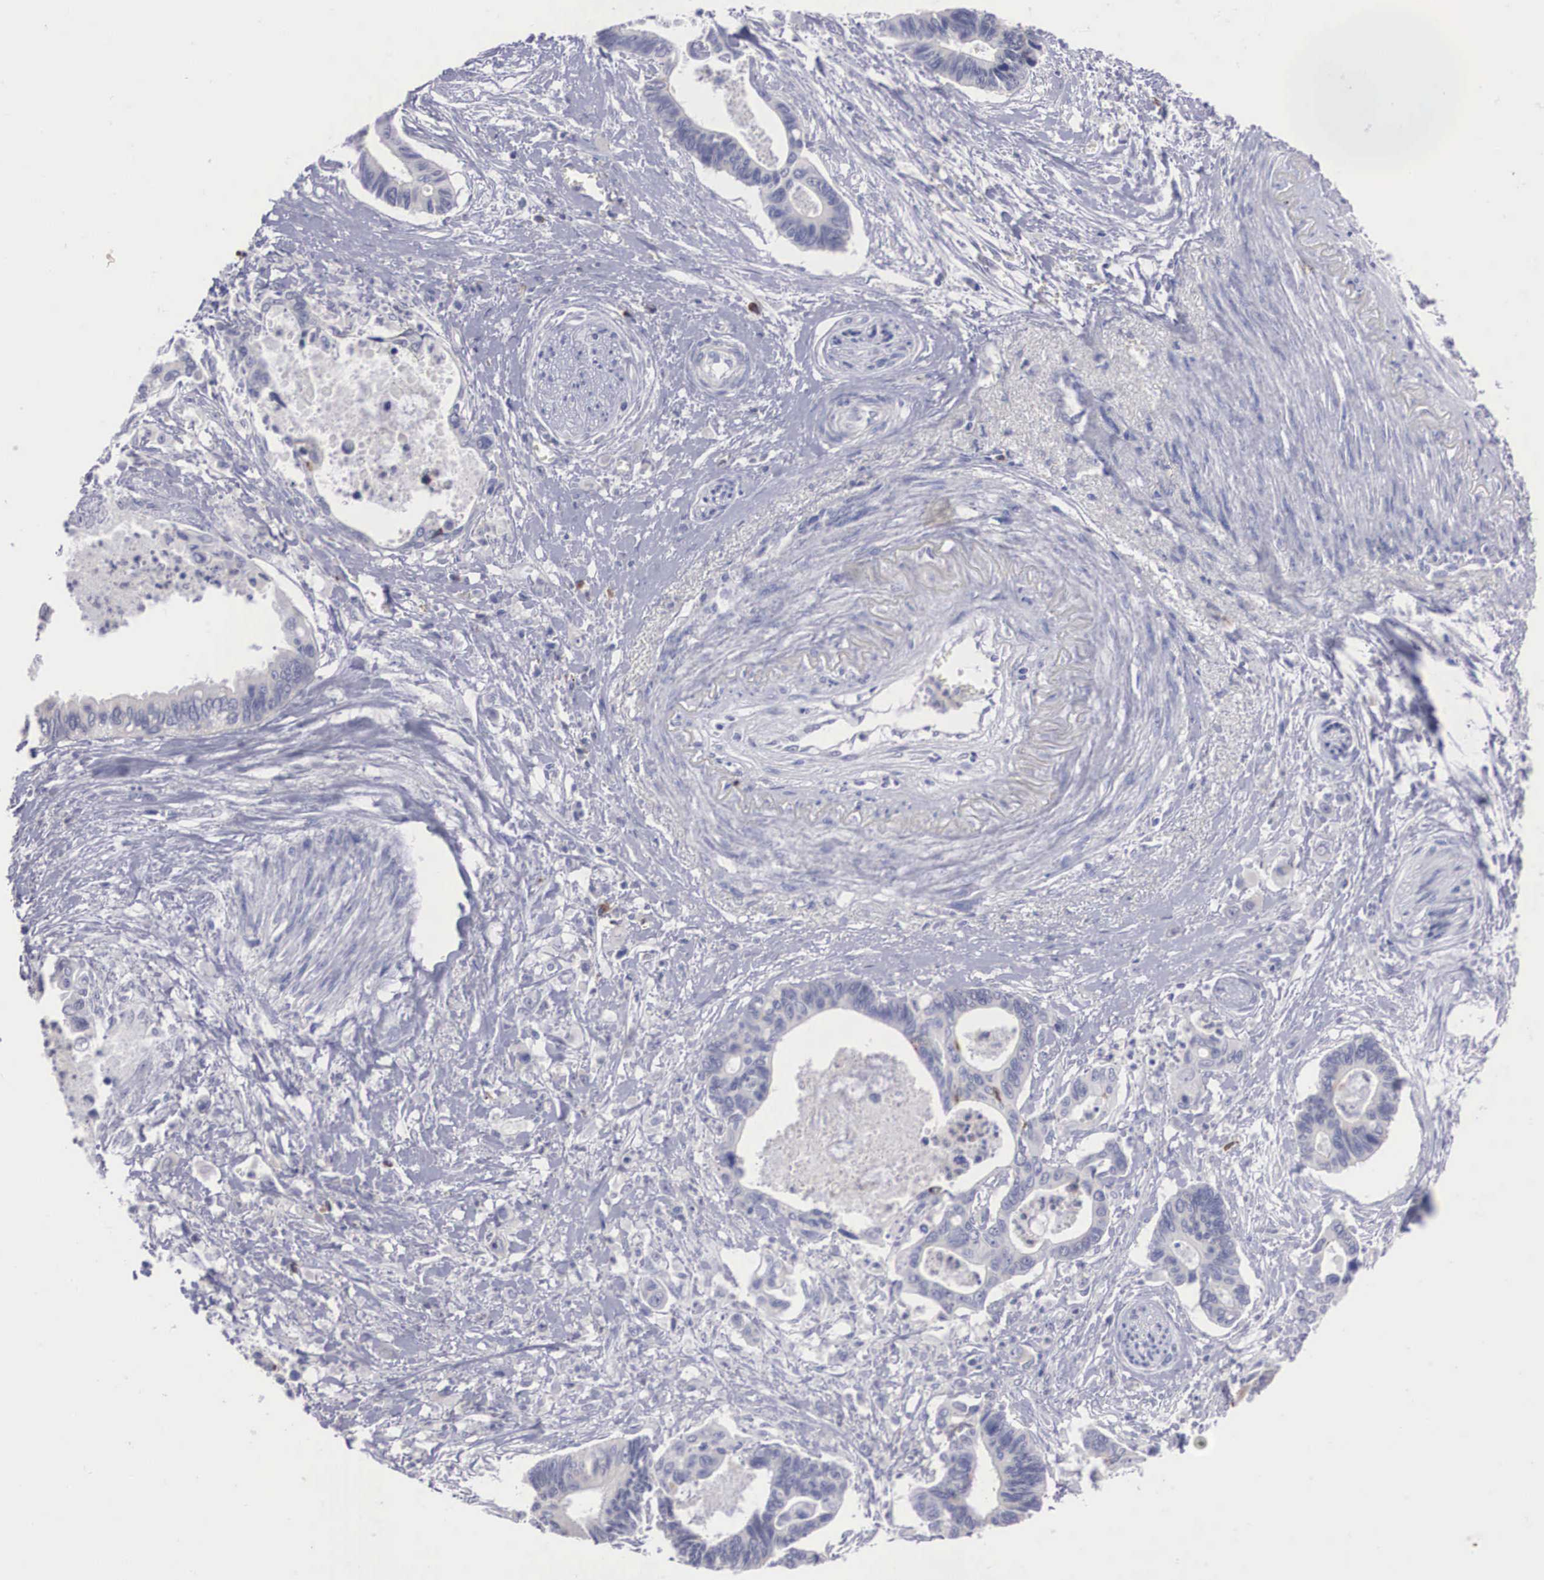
{"staining": {"intensity": "negative", "quantity": "none", "location": "none"}, "tissue": "pancreatic cancer", "cell_type": "Tumor cells", "image_type": "cancer", "snomed": [{"axis": "morphology", "description": "Adenocarcinoma, NOS"}, {"axis": "topography", "description": "Pancreas"}], "caption": "Immunohistochemistry of human pancreatic cancer demonstrates no expression in tumor cells. (Immunohistochemistry, brightfield microscopy, high magnification).", "gene": "REPS2", "patient": {"sex": "female", "age": 70}}